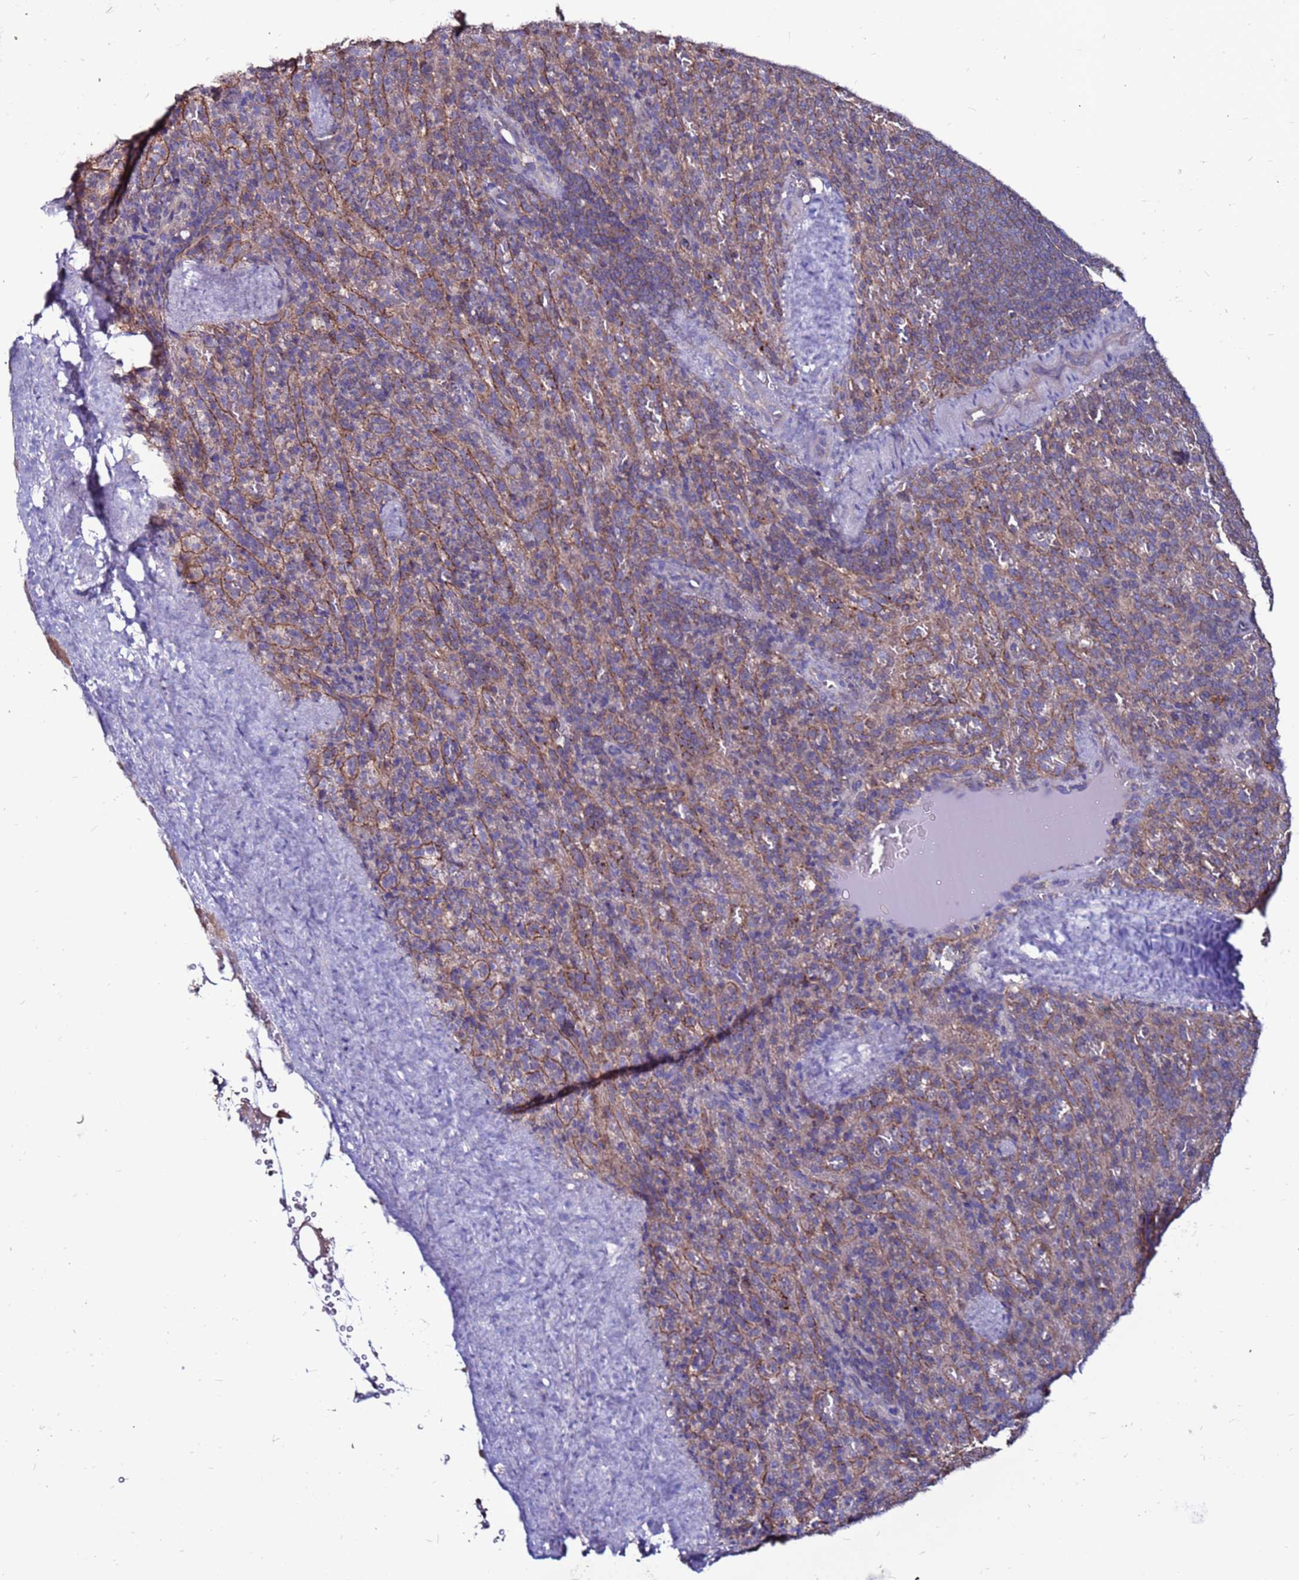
{"staining": {"intensity": "weak", "quantity": "<25%", "location": "cytoplasmic/membranous"}, "tissue": "spleen", "cell_type": "Cells in red pulp", "image_type": "normal", "snomed": [{"axis": "morphology", "description": "Normal tissue, NOS"}, {"axis": "topography", "description": "Spleen"}], "caption": "The image displays no staining of cells in red pulp in unremarkable spleen.", "gene": "NRN1L", "patient": {"sex": "female", "age": 21}}